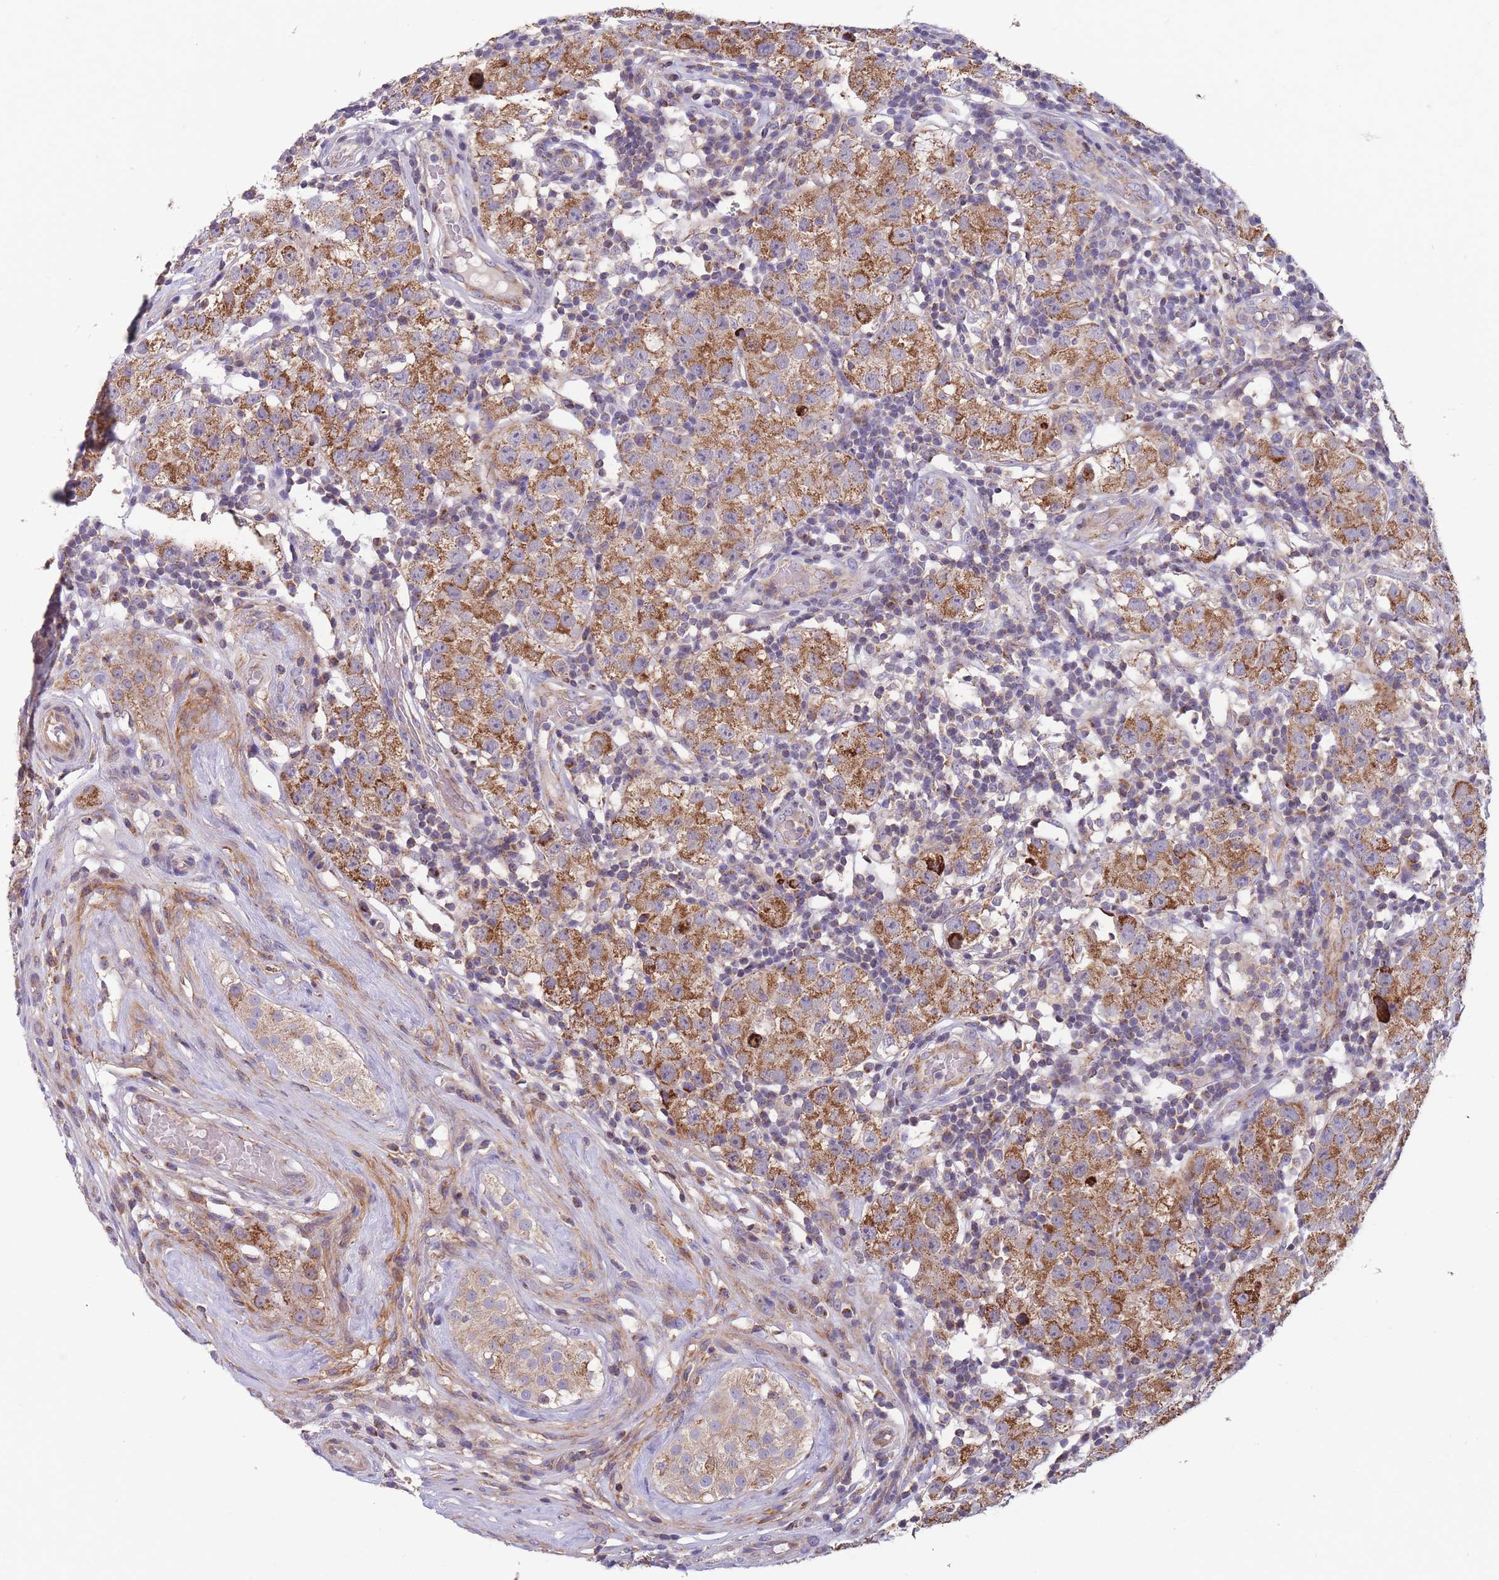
{"staining": {"intensity": "moderate", "quantity": ">75%", "location": "cytoplasmic/membranous"}, "tissue": "testis cancer", "cell_type": "Tumor cells", "image_type": "cancer", "snomed": [{"axis": "morphology", "description": "Seminoma, NOS"}, {"axis": "topography", "description": "Testis"}], "caption": "Protein staining by IHC demonstrates moderate cytoplasmic/membranous positivity in about >75% of tumor cells in testis seminoma.", "gene": "SLC25A42", "patient": {"sex": "male", "age": 34}}